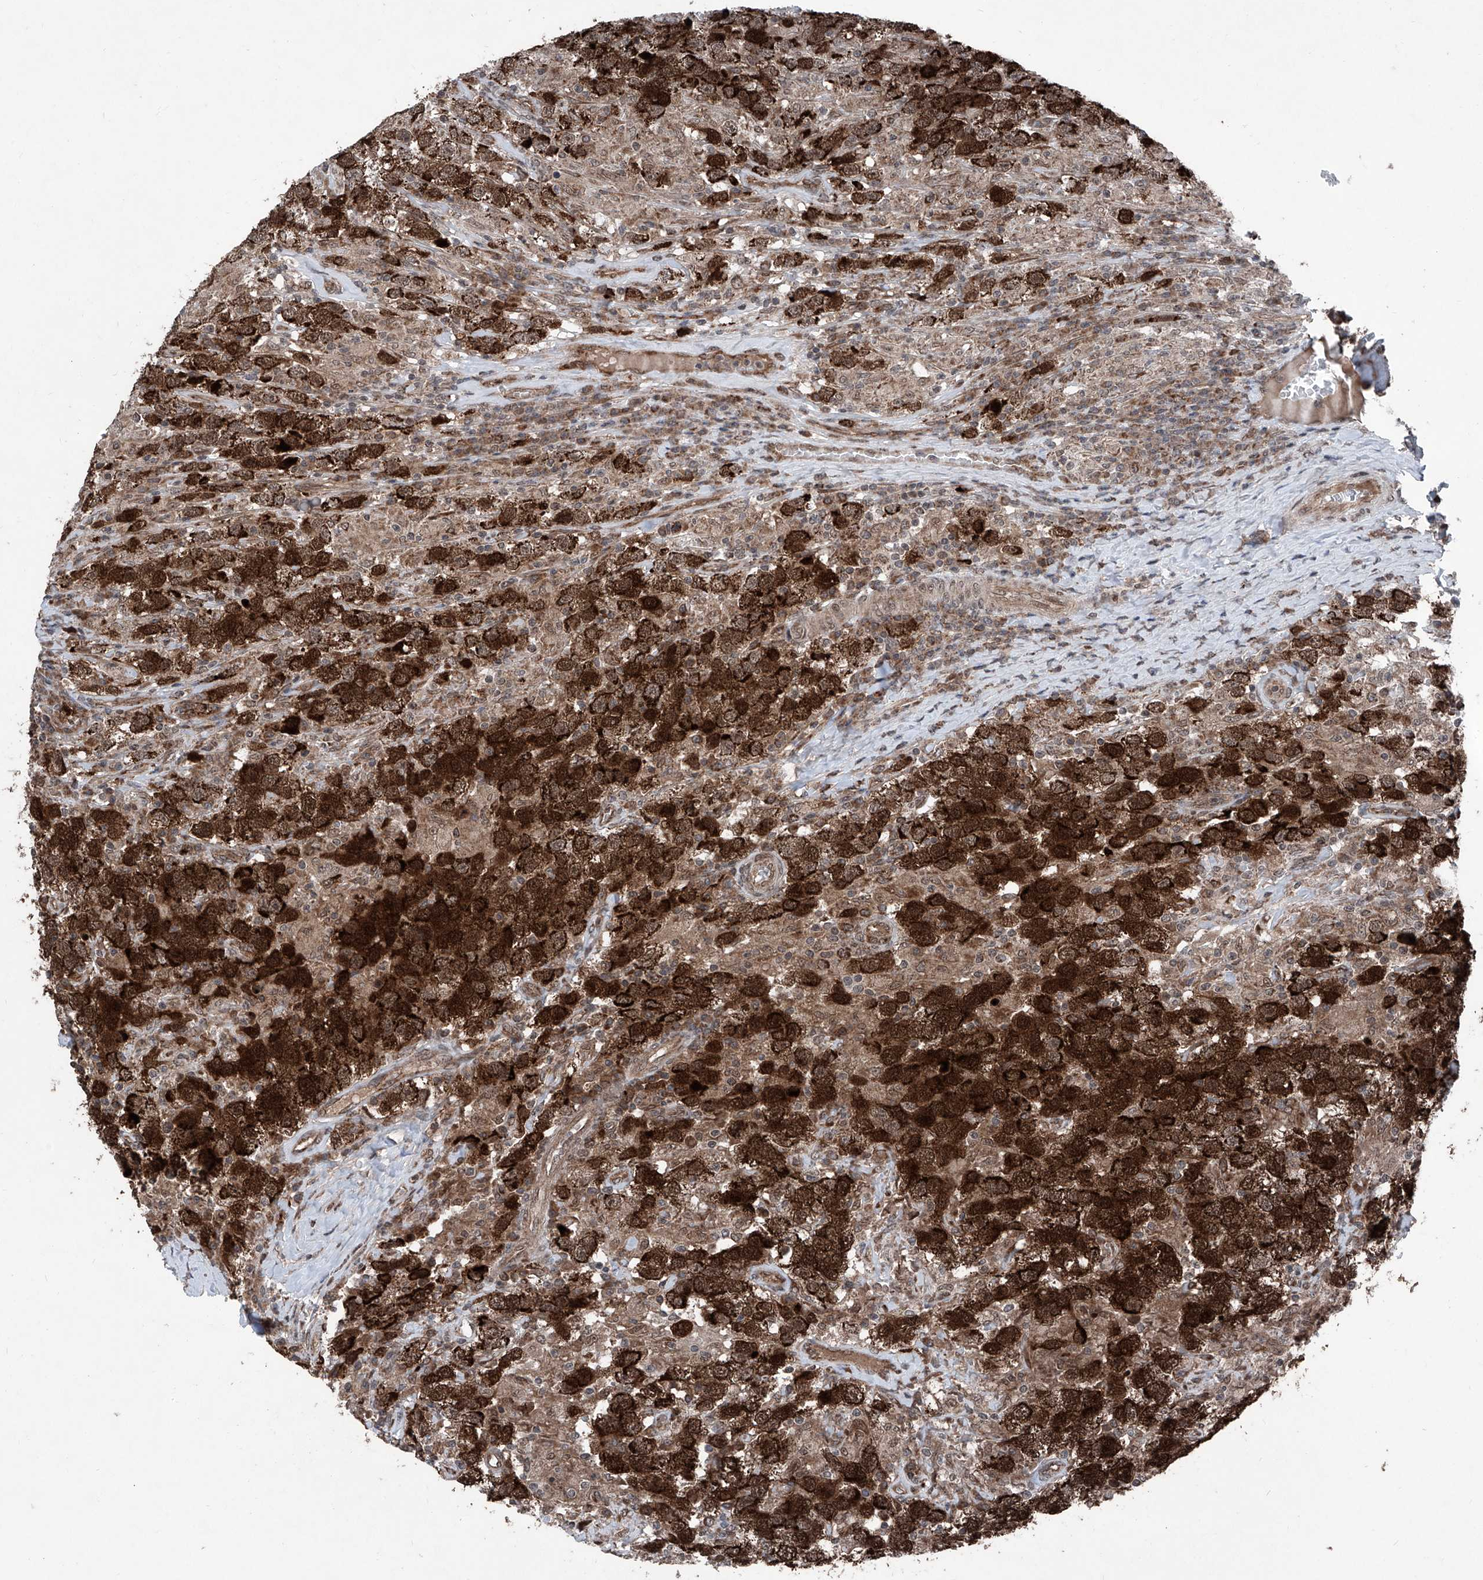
{"staining": {"intensity": "strong", "quantity": ">75%", "location": "cytoplasmic/membranous"}, "tissue": "testis cancer", "cell_type": "Tumor cells", "image_type": "cancer", "snomed": [{"axis": "morphology", "description": "Seminoma, NOS"}, {"axis": "topography", "description": "Testis"}], "caption": "Testis cancer stained for a protein (brown) shows strong cytoplasmic/membranous positive staining in about >75% of tumor cells.", "gene": "COA7", "patient": {"sex": "male", "age": 41}}